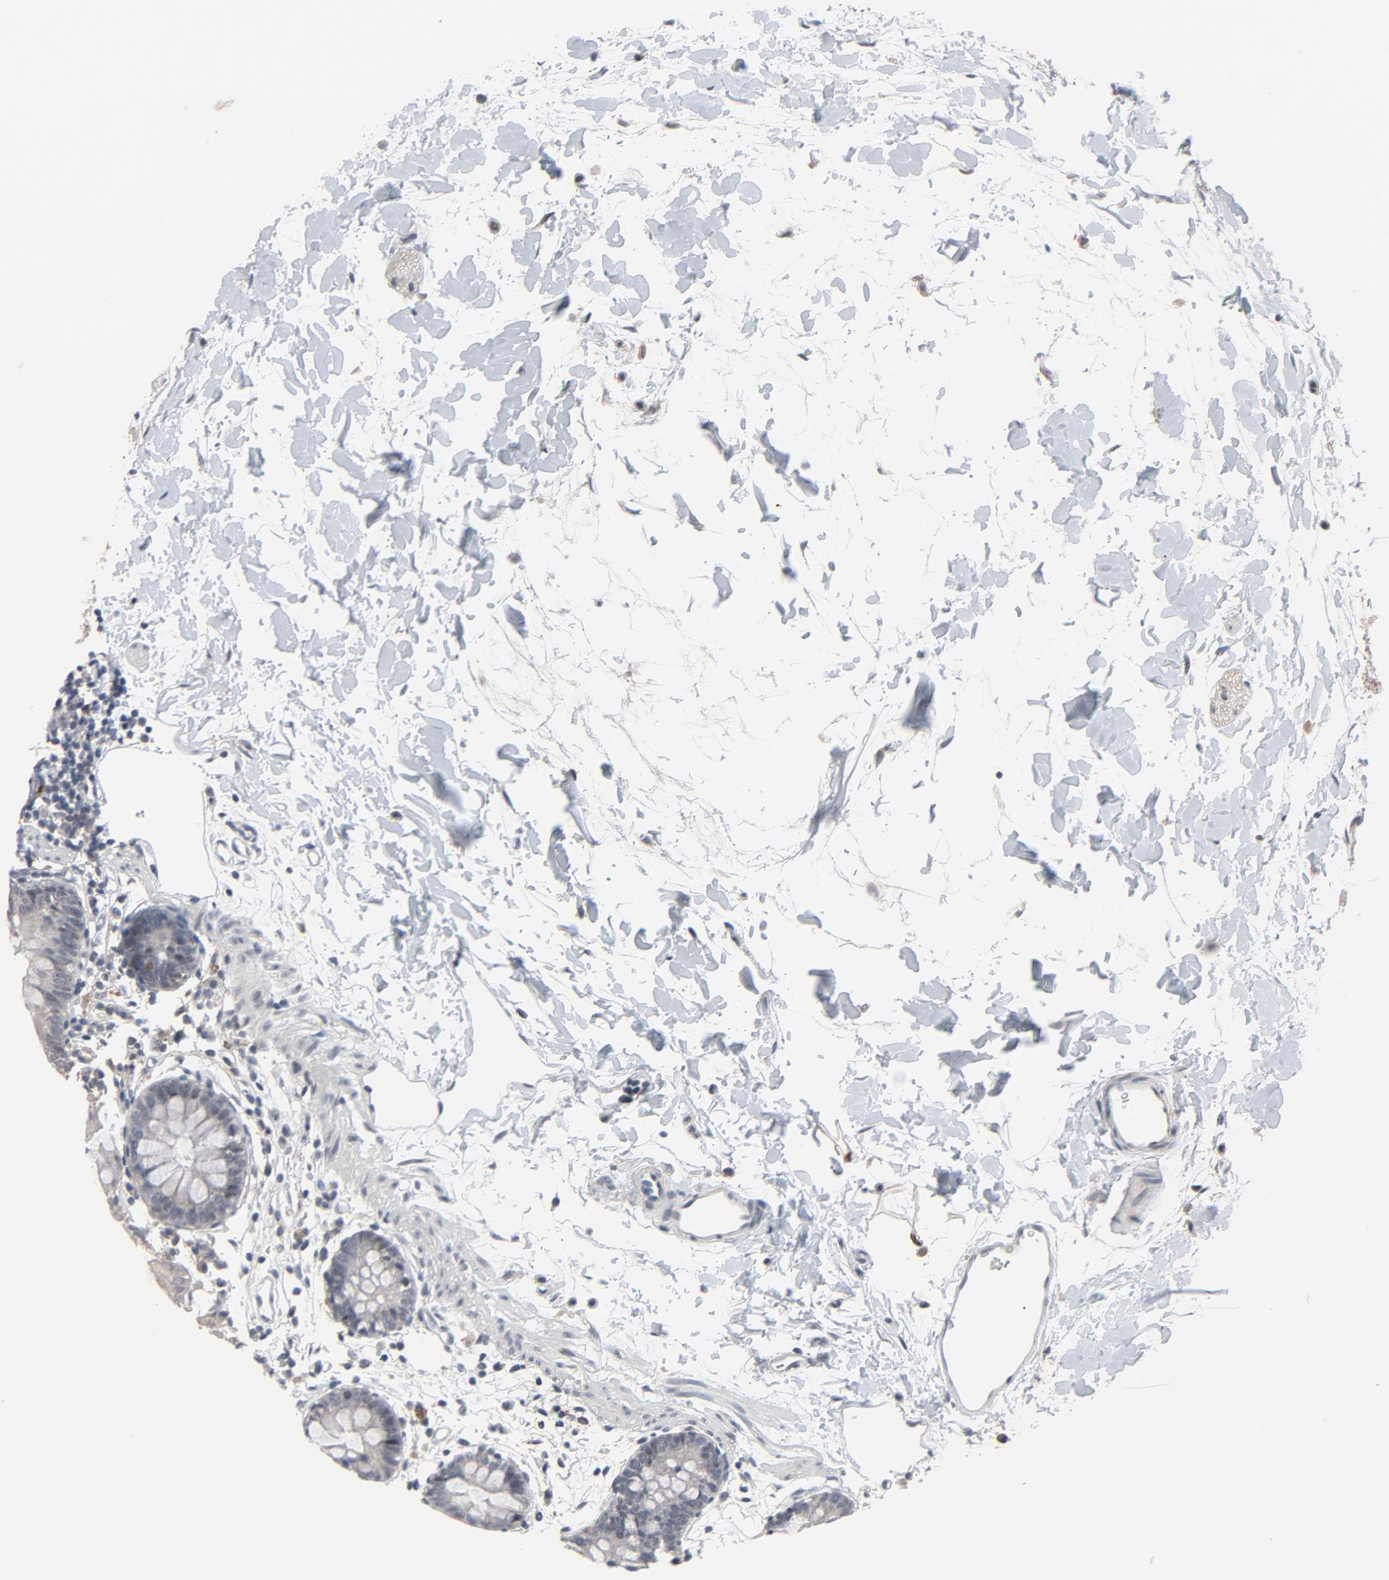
{"staining": {"intensity": "negative", "quantity": "none", "location": "none"}, "tissue": "colon", "cell_type": "Endothelial cells", "image_type": "normal", "snomed": [{"axis": "morphology", "description": "Normal tissue, NOS"}, {"axis": "topography", "description": "Colon"}], "caption": "Immunohistochemical staining of unremarkable colon demonstrates no significant staining in endothelial cells.", "gene": "MT3", "patient": {"sex": "male", "age": 14}}